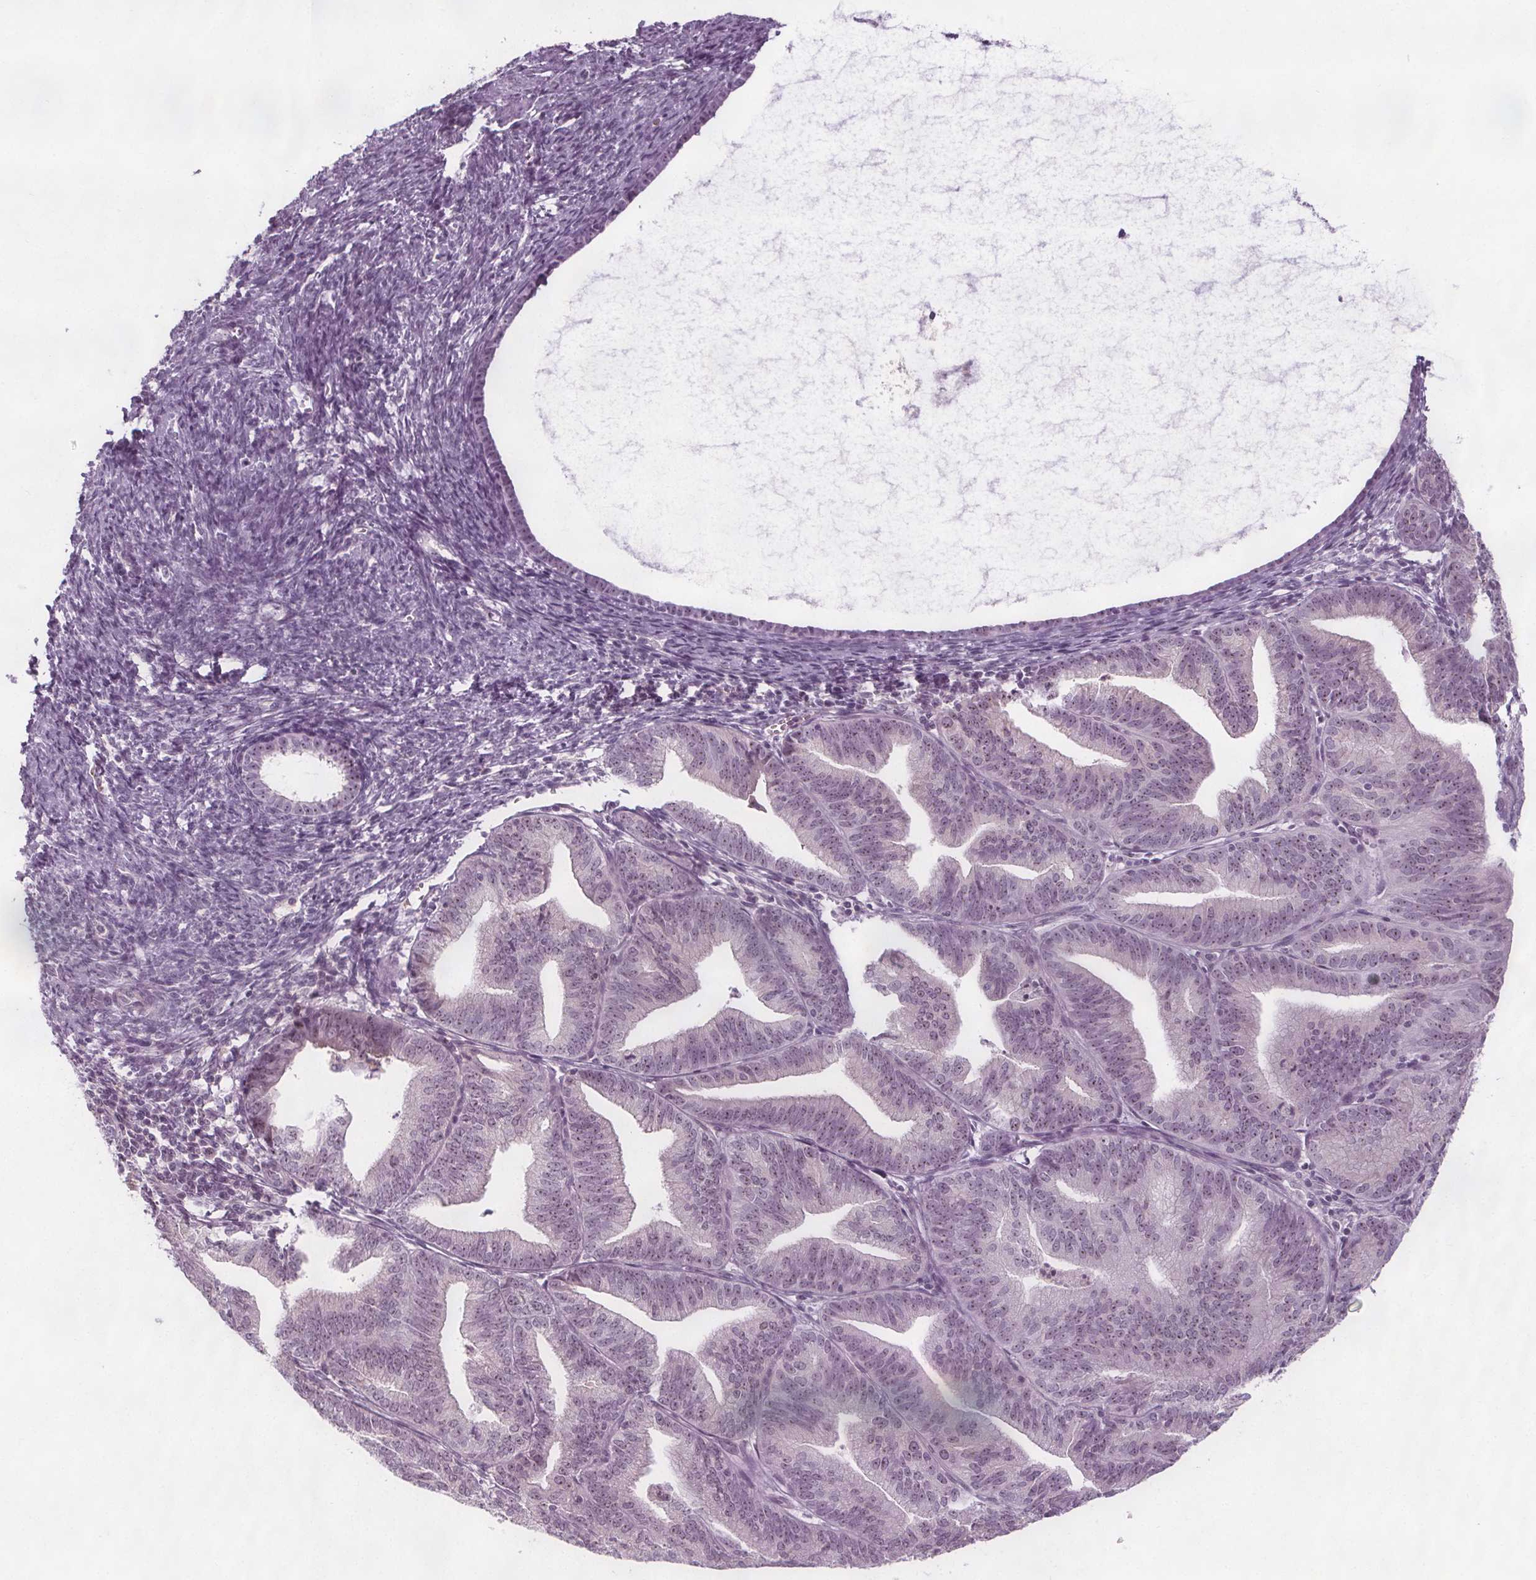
{"staining": {"intensity": "weak", "quantity": "<25%", "location": "nuclear"}, "tissue": "endometrial cancer", "cell_type": "Tumor cells", "image_type": "cancer", "snomed": [{"axis": "morphology", "description": "Adenocarcinoma, NOS"}, {"axis": "topography", "description": "Endometrium"}], "caption": "Immunohistochemistry image of neoplastic tissue: human endometrial cancer stained with DAB (3,3'-diaminobenzidine) demonstrates no significant protein expression in tumor cells.", "gene": "NOLC1", "patient": {"sex": "female", "age": 70}}